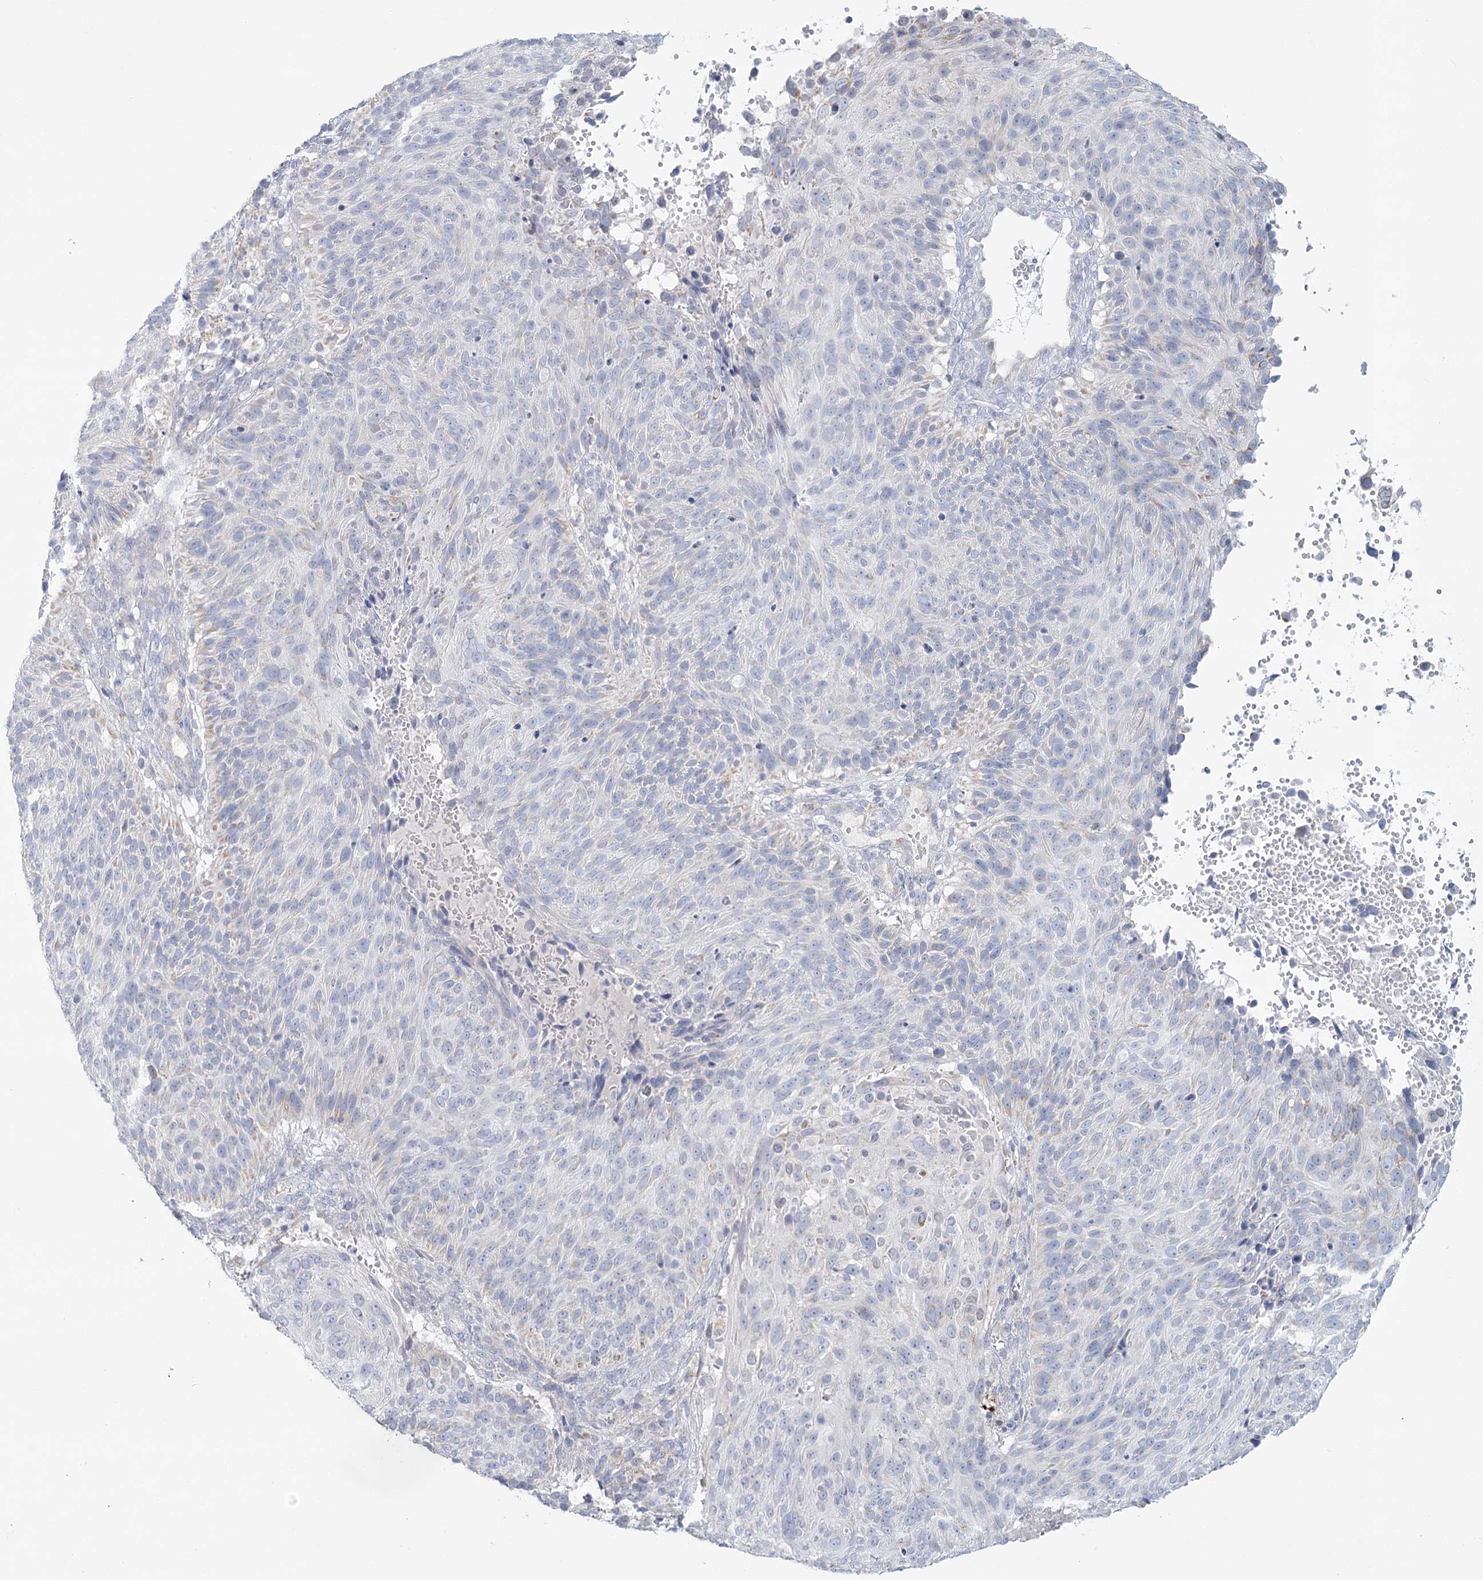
{"staining": {"intensity": "negative", "quantity": "none", "location": "none"}, "tissue": "cervical cancer", "cell_type": "Tumor cells", "image_type": "cancer", "snomed": [{"axis": "morphology", "description": "Squamous cell carcinoma, NOS"}, {"axis": "topography", "description": "Cervix"}], "caption": "IHC photomicrograph of neoplastic tissue: human cervical cancer (squamous cell carcinoma) stained with DAB displays no significant protein positivity in tumor cells.", "gene": "BPHL", "patient": {"sex": "female", "age": 74}}